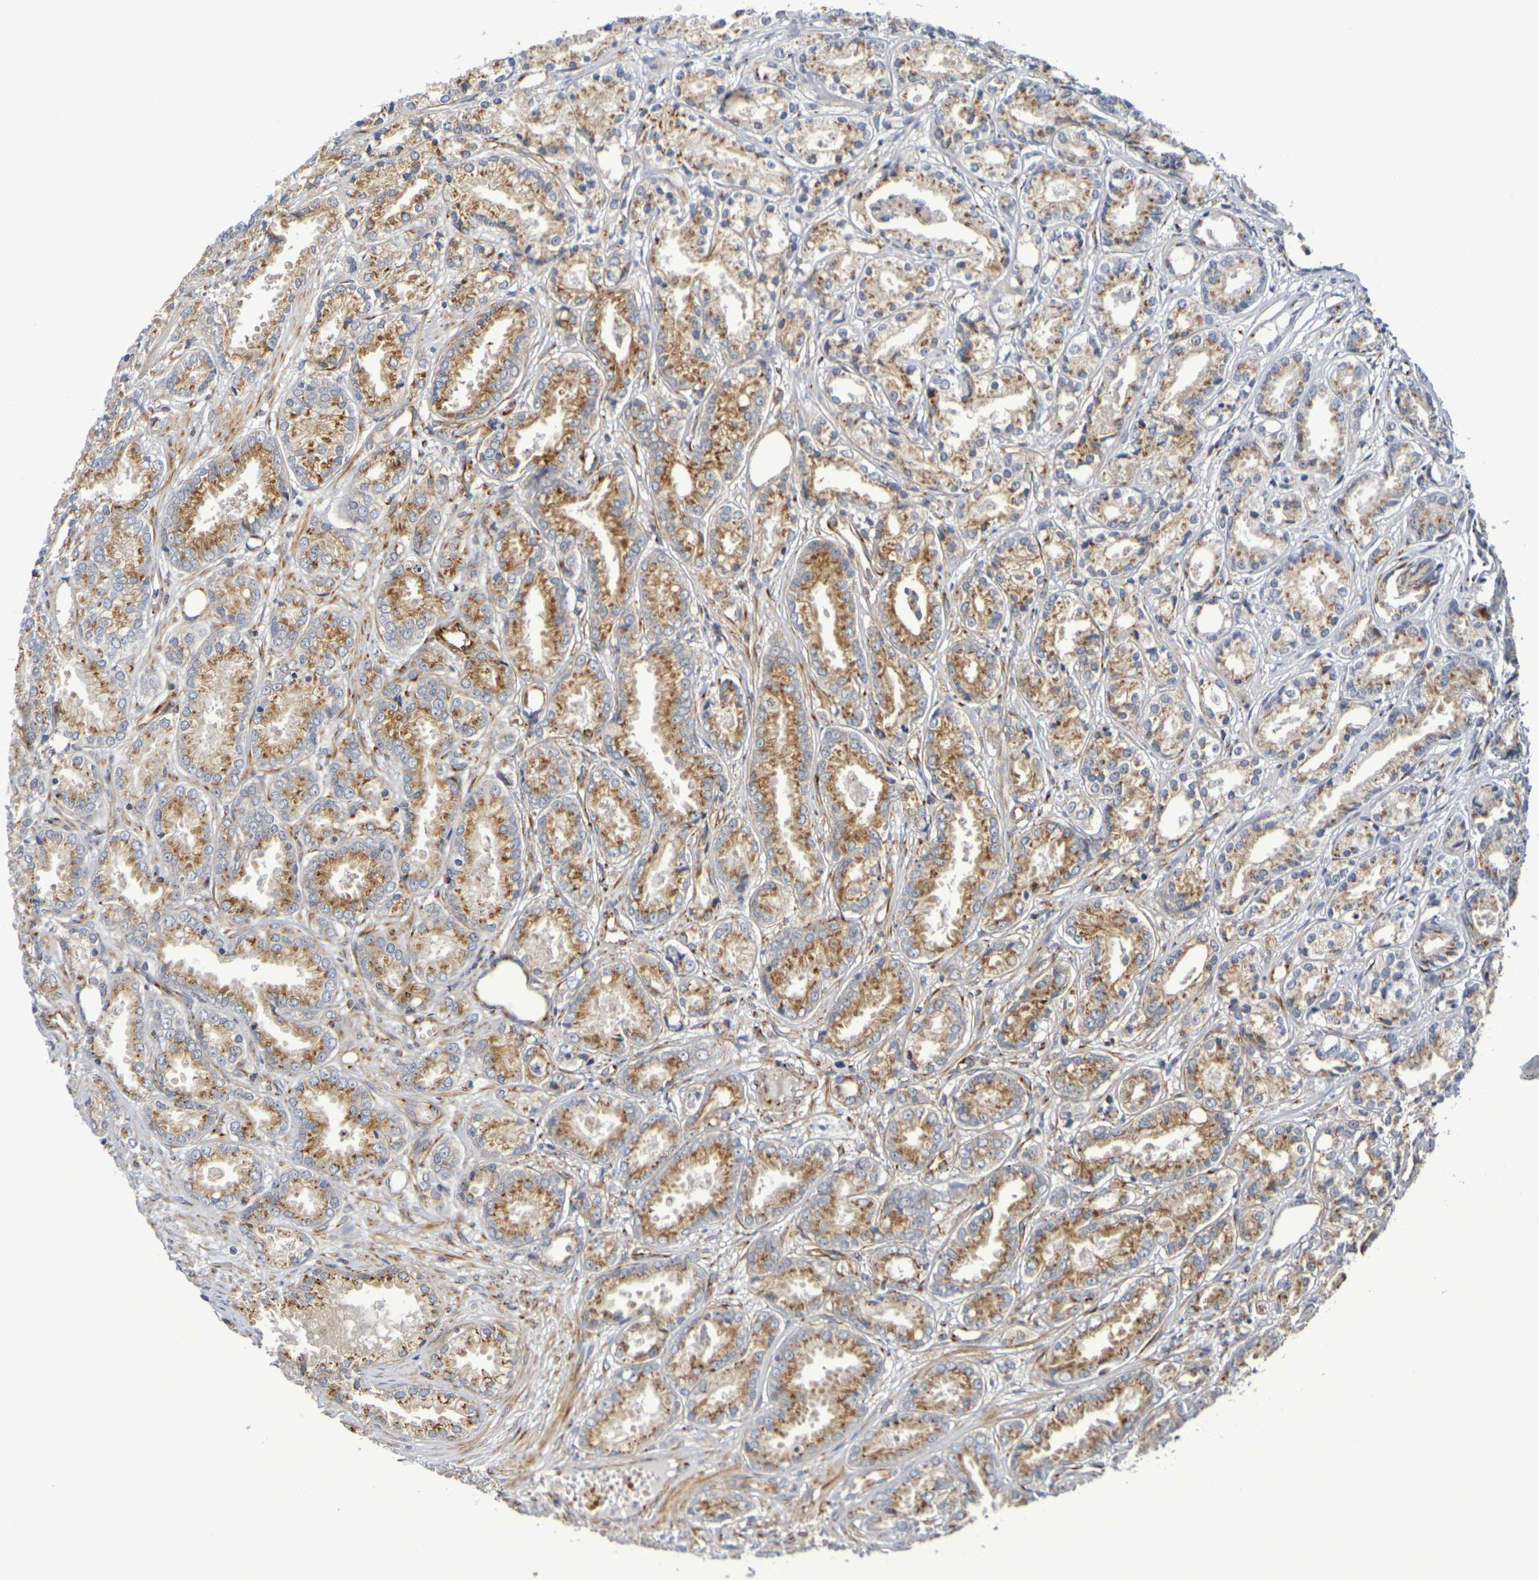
{"staining": {"intensity": "moderate", "quantity": ">75%", "location": "cytoplasmic/membranous"}, "tissue": "prostate cancer", "cell_type": "Tumor cells", "image_type": "cancer", "snomed": [{"axis": "morphology", "description": "Adenocarcinoma, Low grade"}, {"axis": "topography", "description": "Prostate"}], "caption": "The photomicrograph displays a brown stain indicating the presence of a protein in the cytoplasmic/membranous of tumor cells in prostate cancer. (Brightfield microscopy of DAB IHC at high magnification).", "gene": "DCP2", "patient": {"sex": "male", "age": 72}}